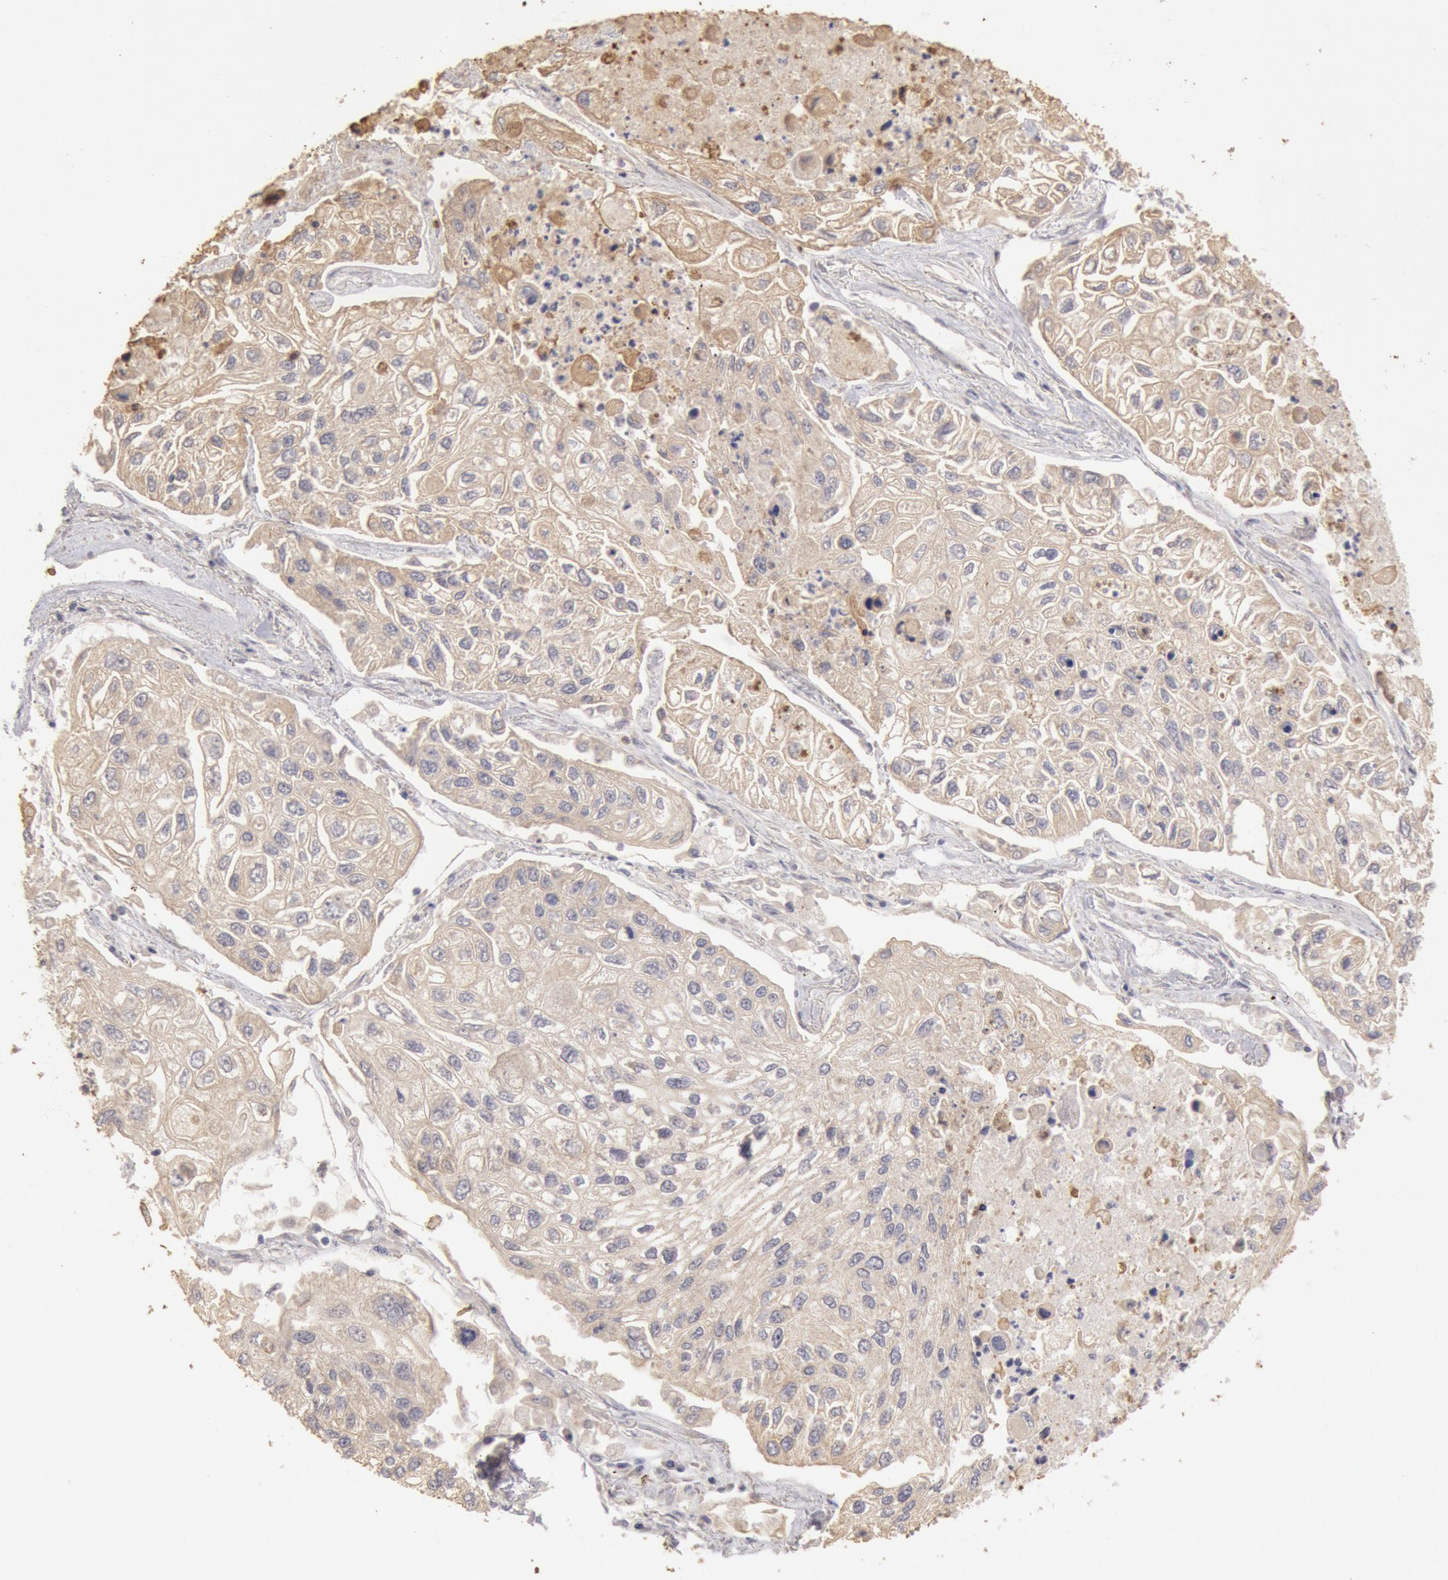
{"staining": {"intensity": "negative", "quantity": "none", "location": "none"}, "tissue": "lung cancer", "cell_type": "Tumor cells", "image_type": "cancer", "snomed": [{"axis": "morphology", "description": "Squamous cell carcinoma, NOS"}, {"axis": "topography", "description": "Lung"}], "caption": "Lung cancer (squamous cell carcinoma) was stained to show a protein in brown. There is no significant positivity in tumor cells.", "gene": "ZFP36L1", "patient": {"sex": "male", "age": 75}}